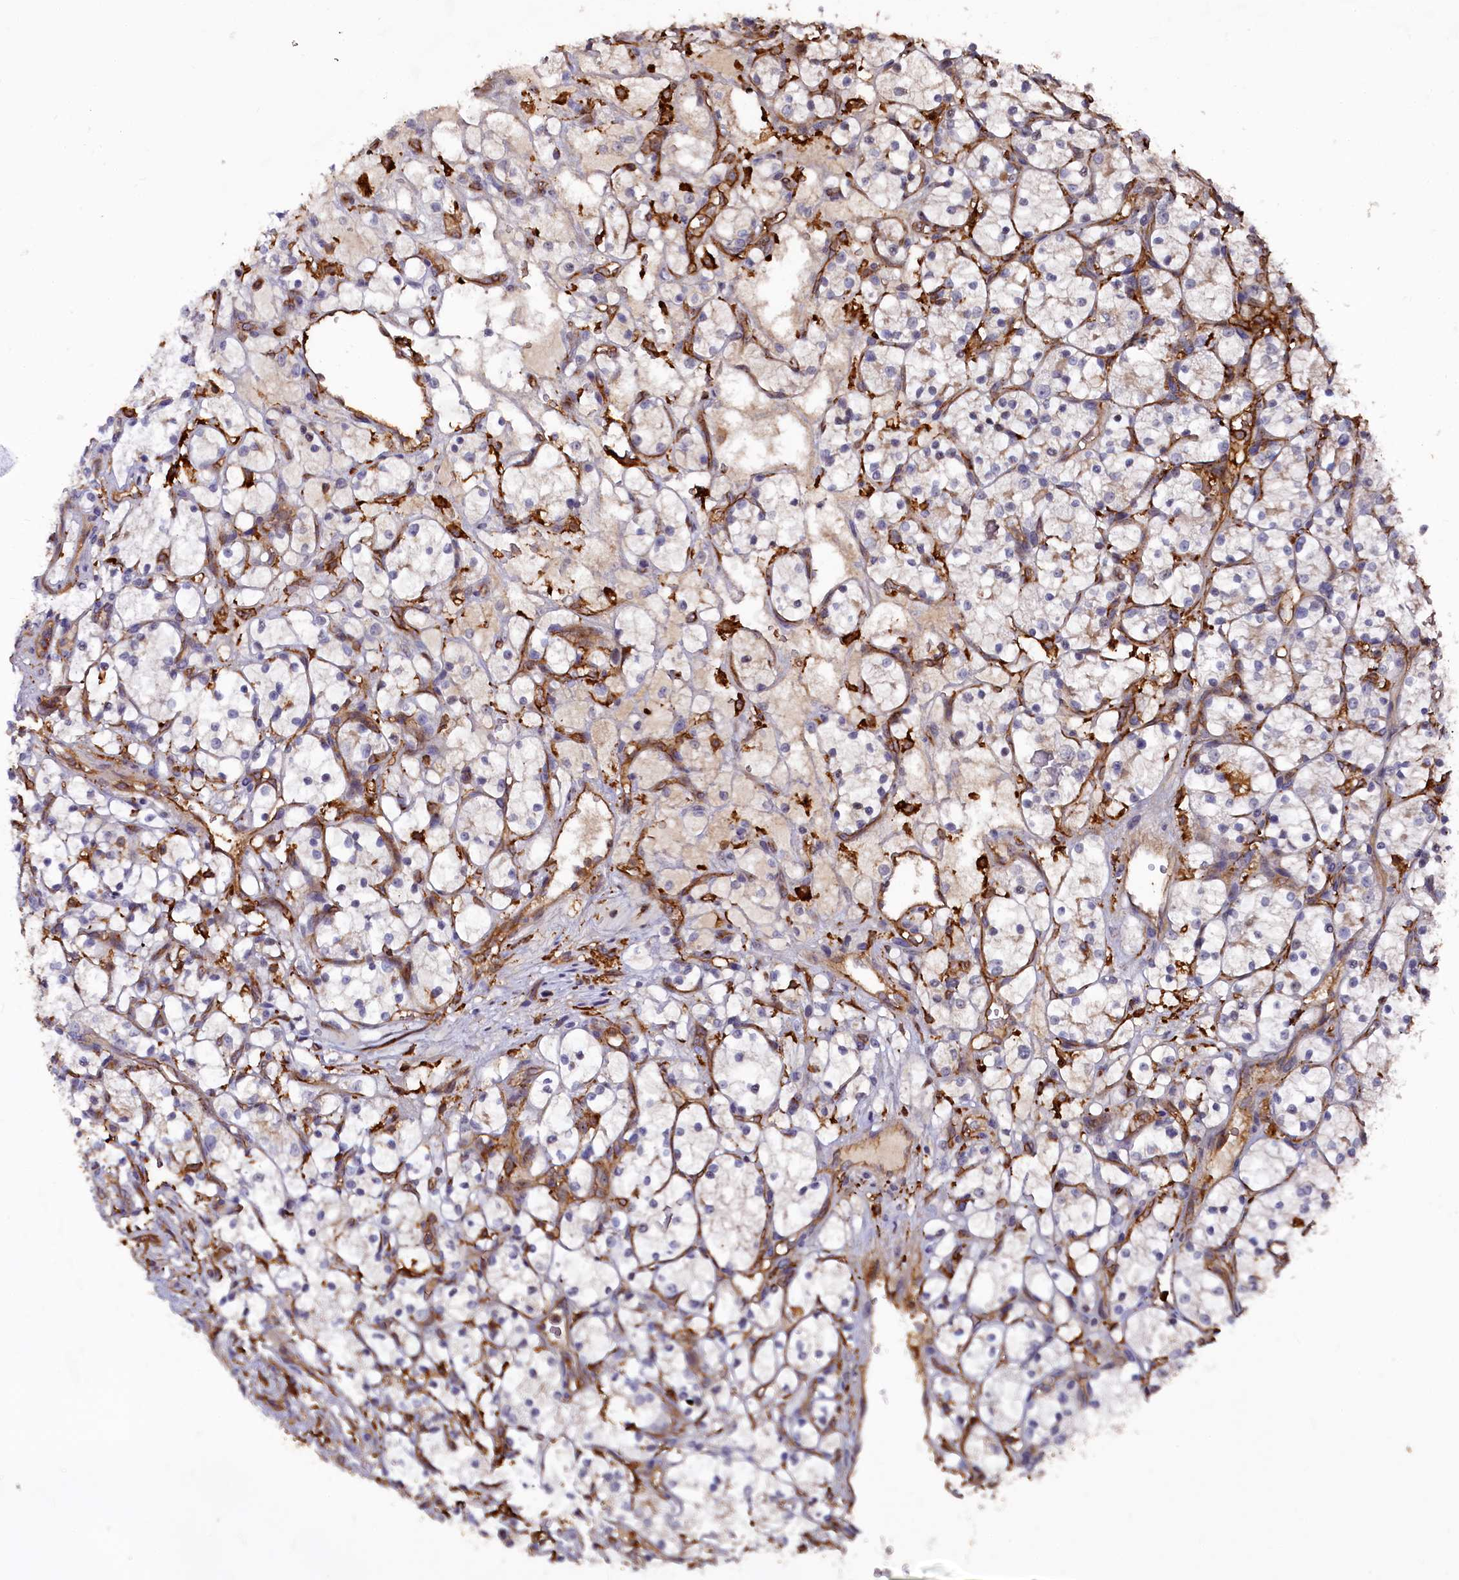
{"staining": {"intensity": "negative", "quantity": "none", "location": "none"}, "tissue": "renal cancer", "cell_type": "Tumor cells", "image_type": "cancer", "snomed": [{"axis": "morphology", "description": "Adenocarcinoma, NOS"}, {"axis": "topography", "description": "Kidney"}], "caption": "Immunohistochemistry (IHC) of human adenocarcinoma (renal) exhibits no expression in tumor cells.", "gene": "PLEKHO2", "patient": {"sex": "female", "age": 69}}